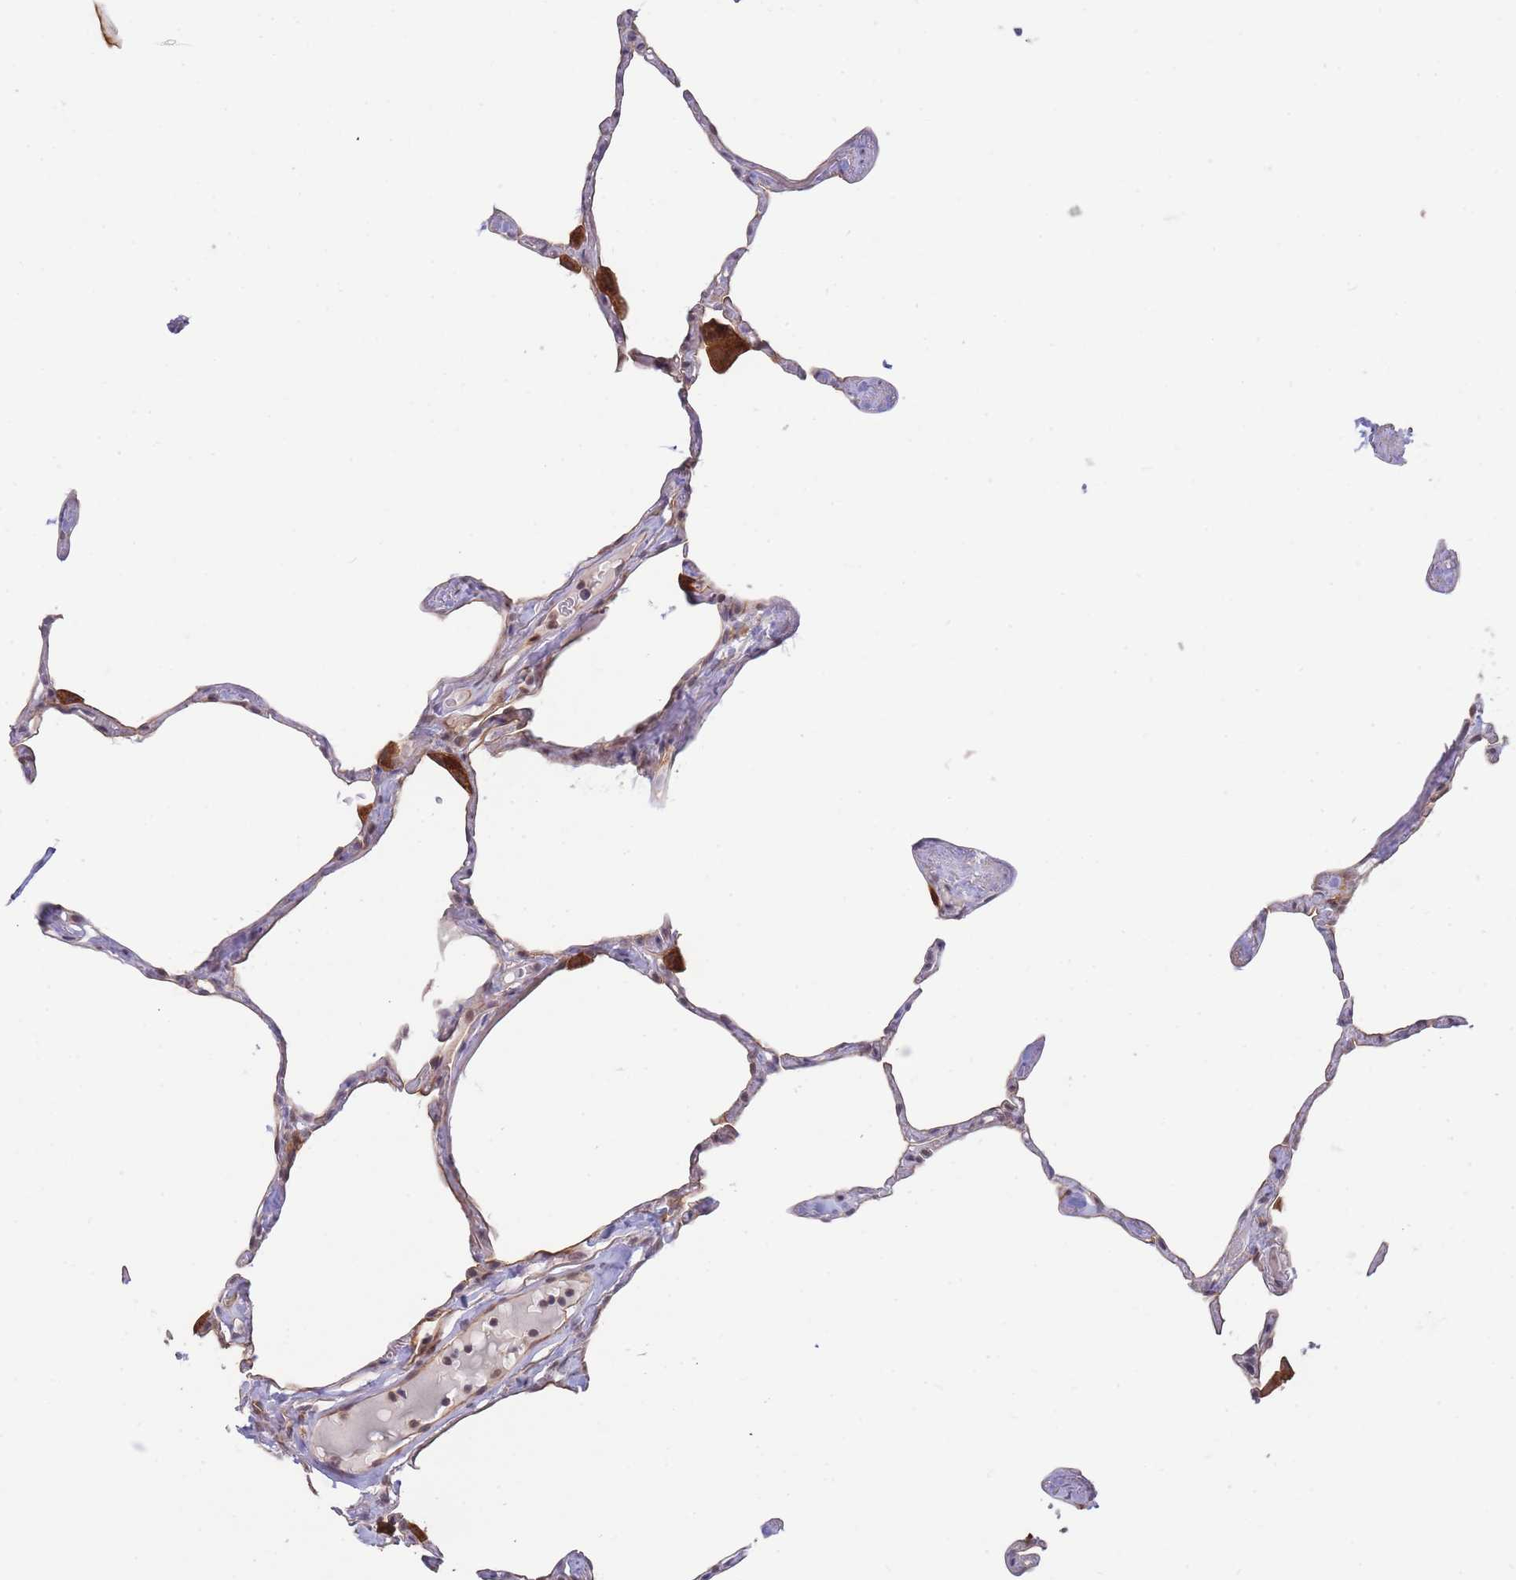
{"staining": {"intensity": "moderate", "quantity": "25%-75%", "location": "cytoplasmic/membranous,nuclear"}, "tissue": "lung", "cell_type": "Alveolar cells", "image_type": "normal", "snomed": [{"axis": "morphology", "description": "Normal tissue, NOS"}, {"axis": "topography", "description": "Lung"}], "caption": "Moderate cytoplasmic/membranous,nuclear positivity is identified in about 25%-75% of alveolar cells in unremarkable lung. The staining was performed using DAB to visualize the protein expression in brown, while the nuclei were stained in blue with hematoxylin (Magnification: 20x).", "gene": "BOD1L1", "patient": {"sex": "male", "age": 65}}